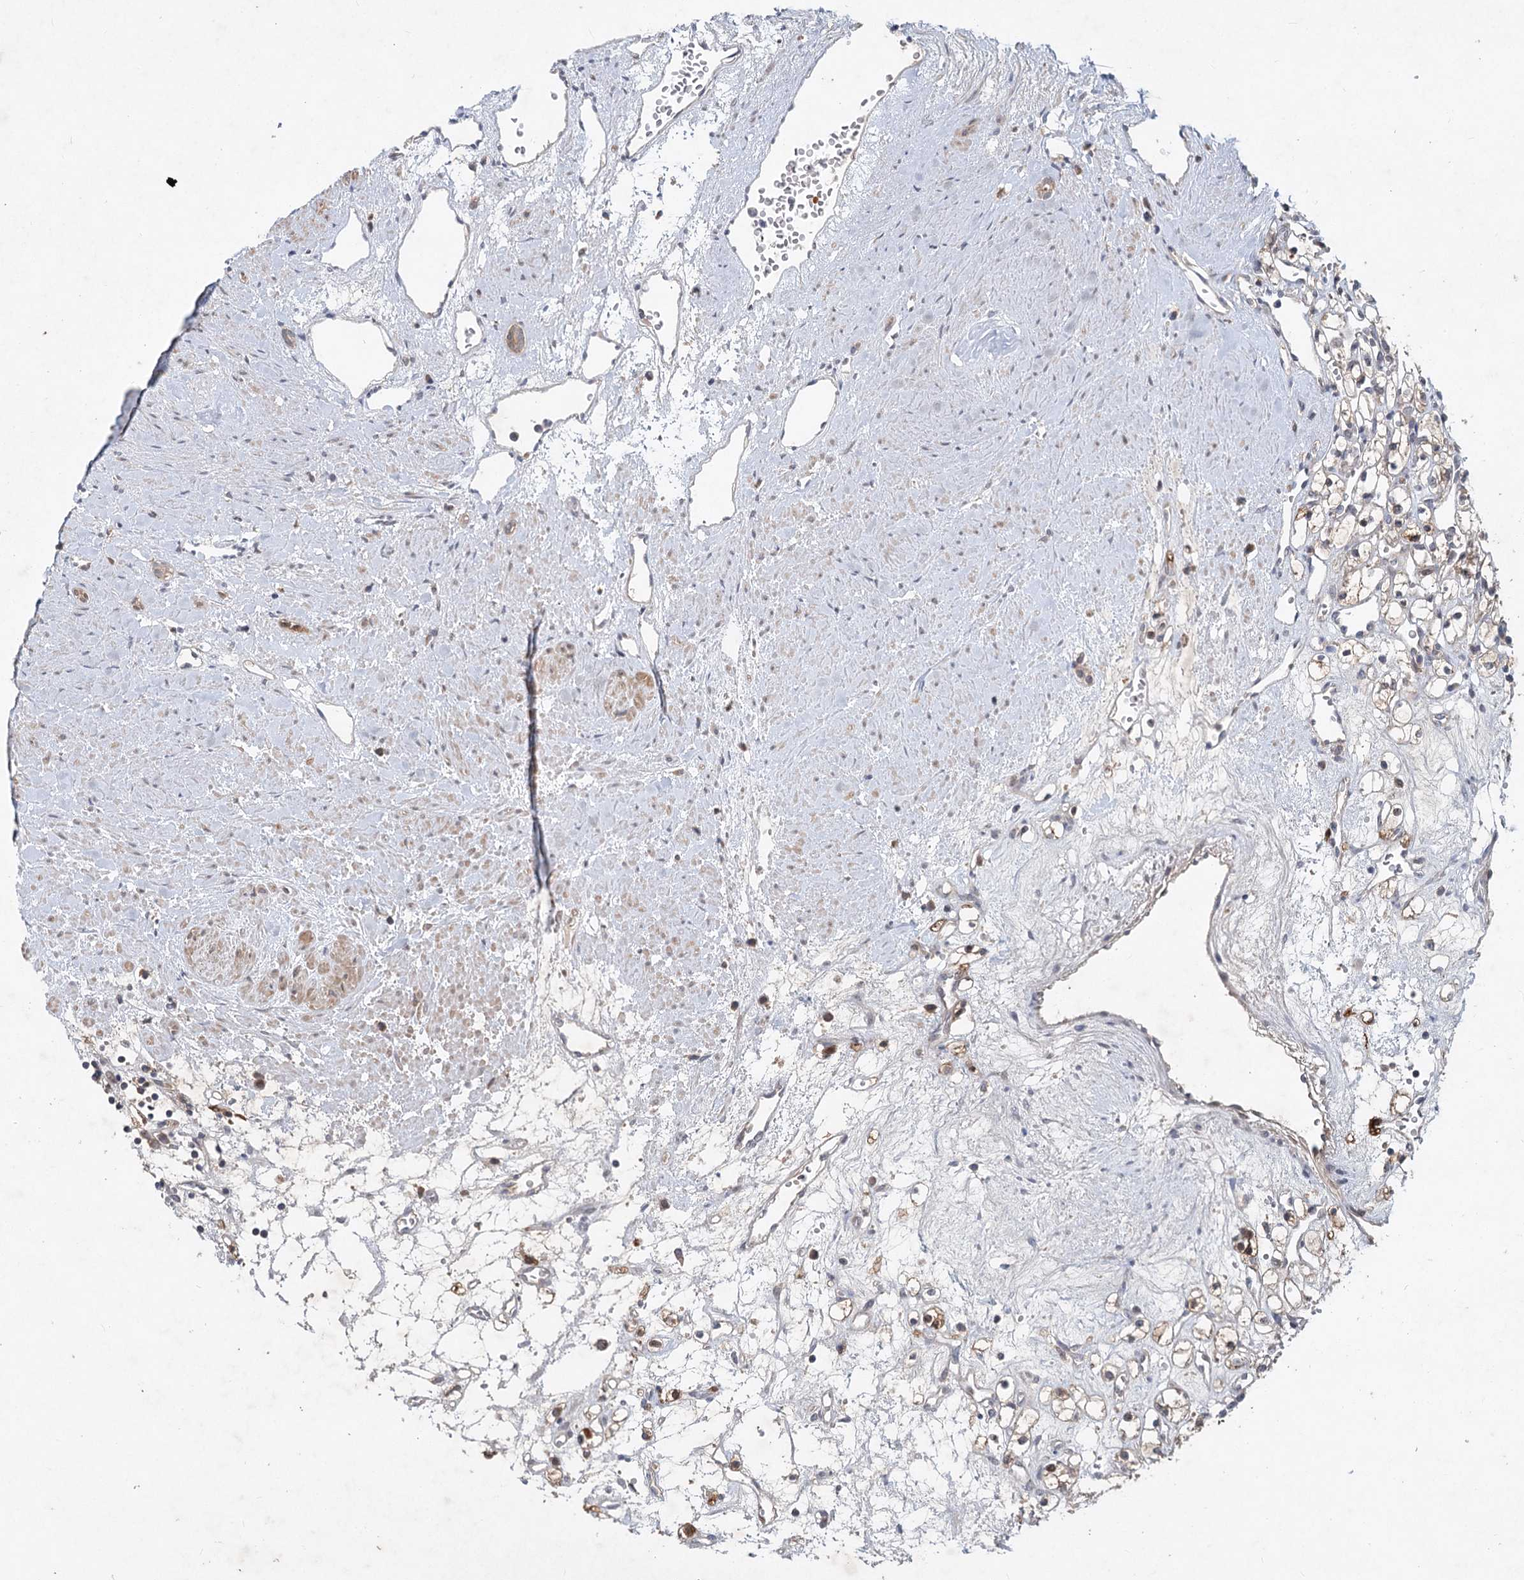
{"staining": {"intensity": "weak", "quantity": ">75%", "location": "cytoplasmic/membranous"}, "tissue": "renal cancer", "cell_type": "Tumor cells", "image_type": "cancer", "snomed": [{"axis": "morphology", "description": "Adenocarcinoma, NOS"}, {"axis": "topography", "description": "Kidney"}], "caption": "Protein staining of renal cancer (adenocarcinoma) tissue exhibits weak cytoplasmic/membranous expression in about >75% of tumor cells.", "gene": "AP3B1", "patient": {"sex": "female", "age": 59}}